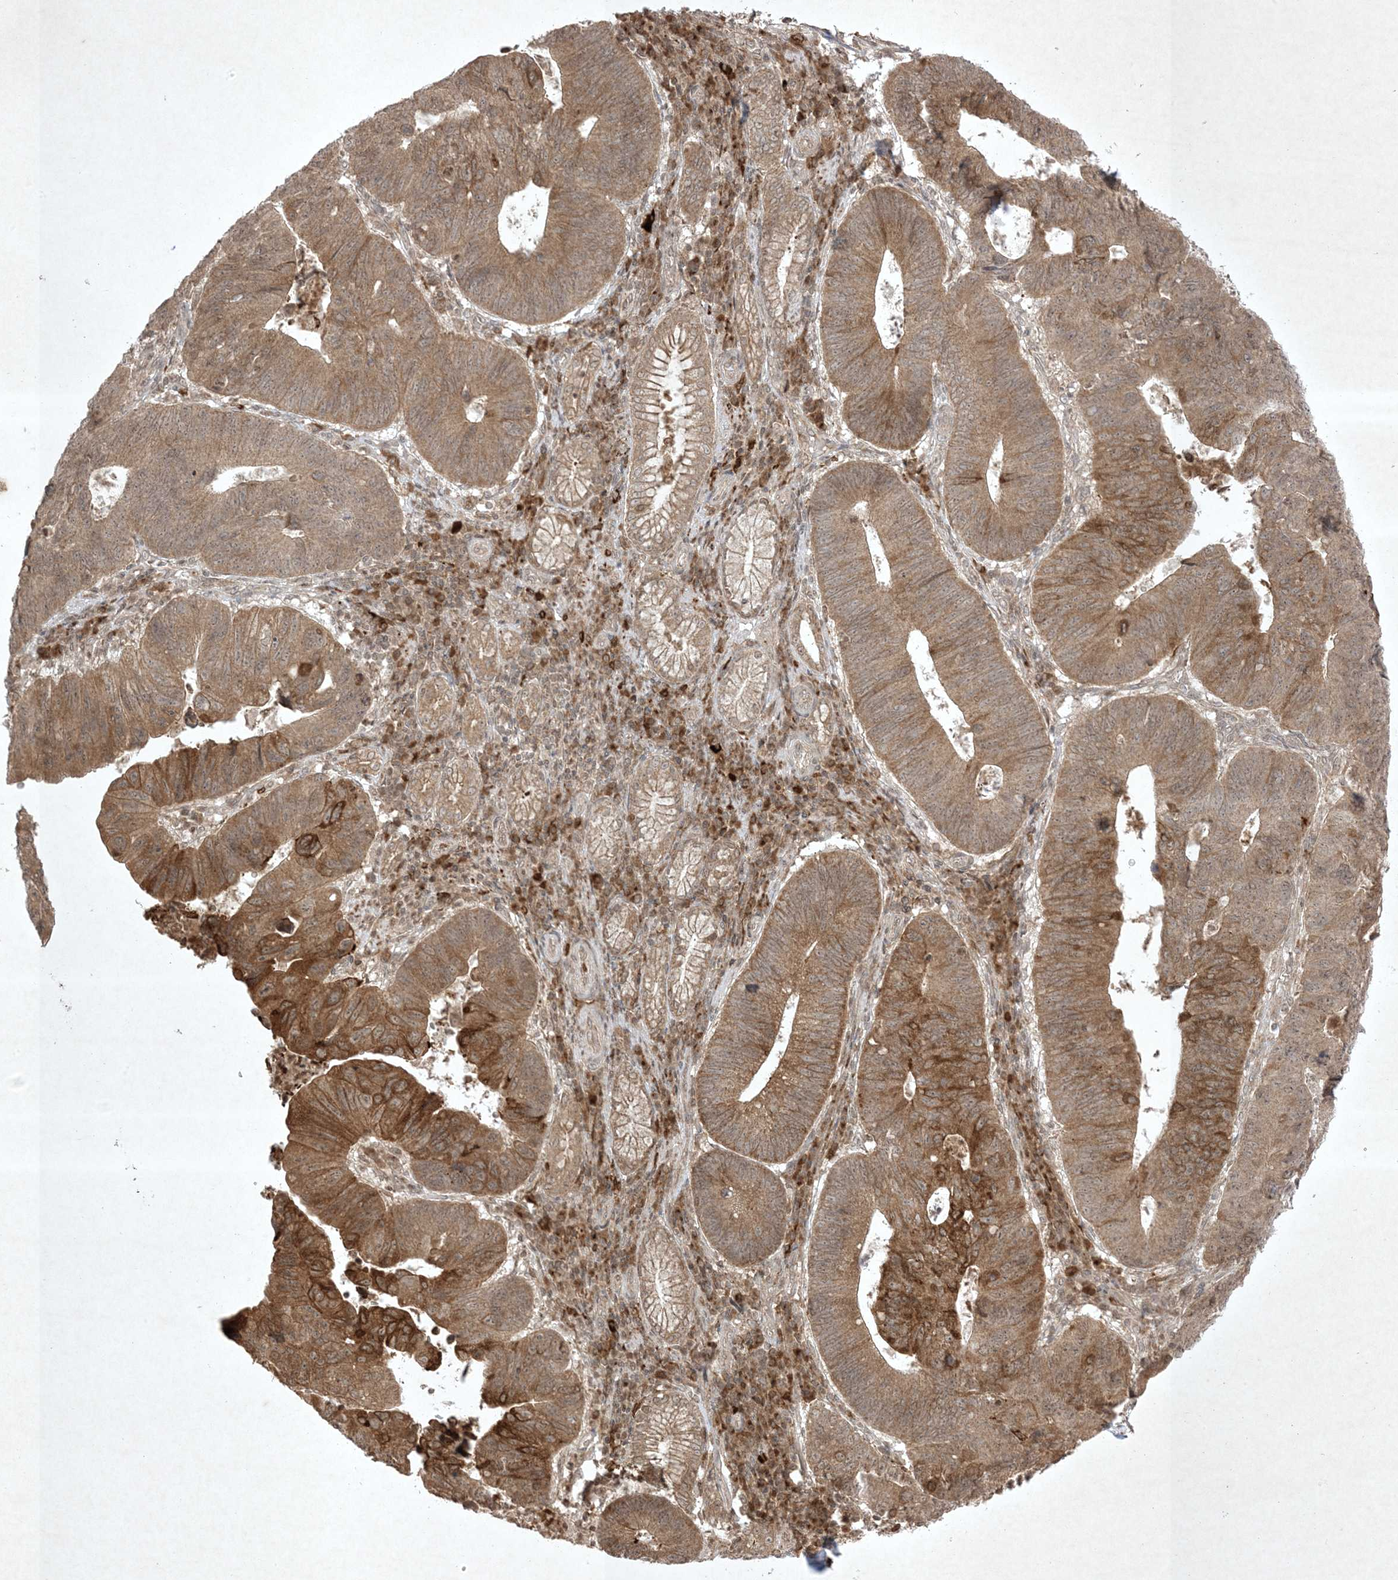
{"staining": {"intensity": "moderate", "quantity": ">75%", "location": "cytoplasmic/membranous"}, "tissue": "stomach cancer", "cell_type": "Tumor cells", "image_type": "cancer", "snomed": [{"axis": "morphology", "description": "Adenocarcinoma, NOS"}, {"axis": "topography", "description": "Stomach"}], "caption": "Stomach adenocarcinoma stained with a brown dye exhibits moderate cytoplasmic/membranous positive staining in about >75% of tumor cells.", "gene": "PTK6", "patient": {"sex": "male", "age": 59}}